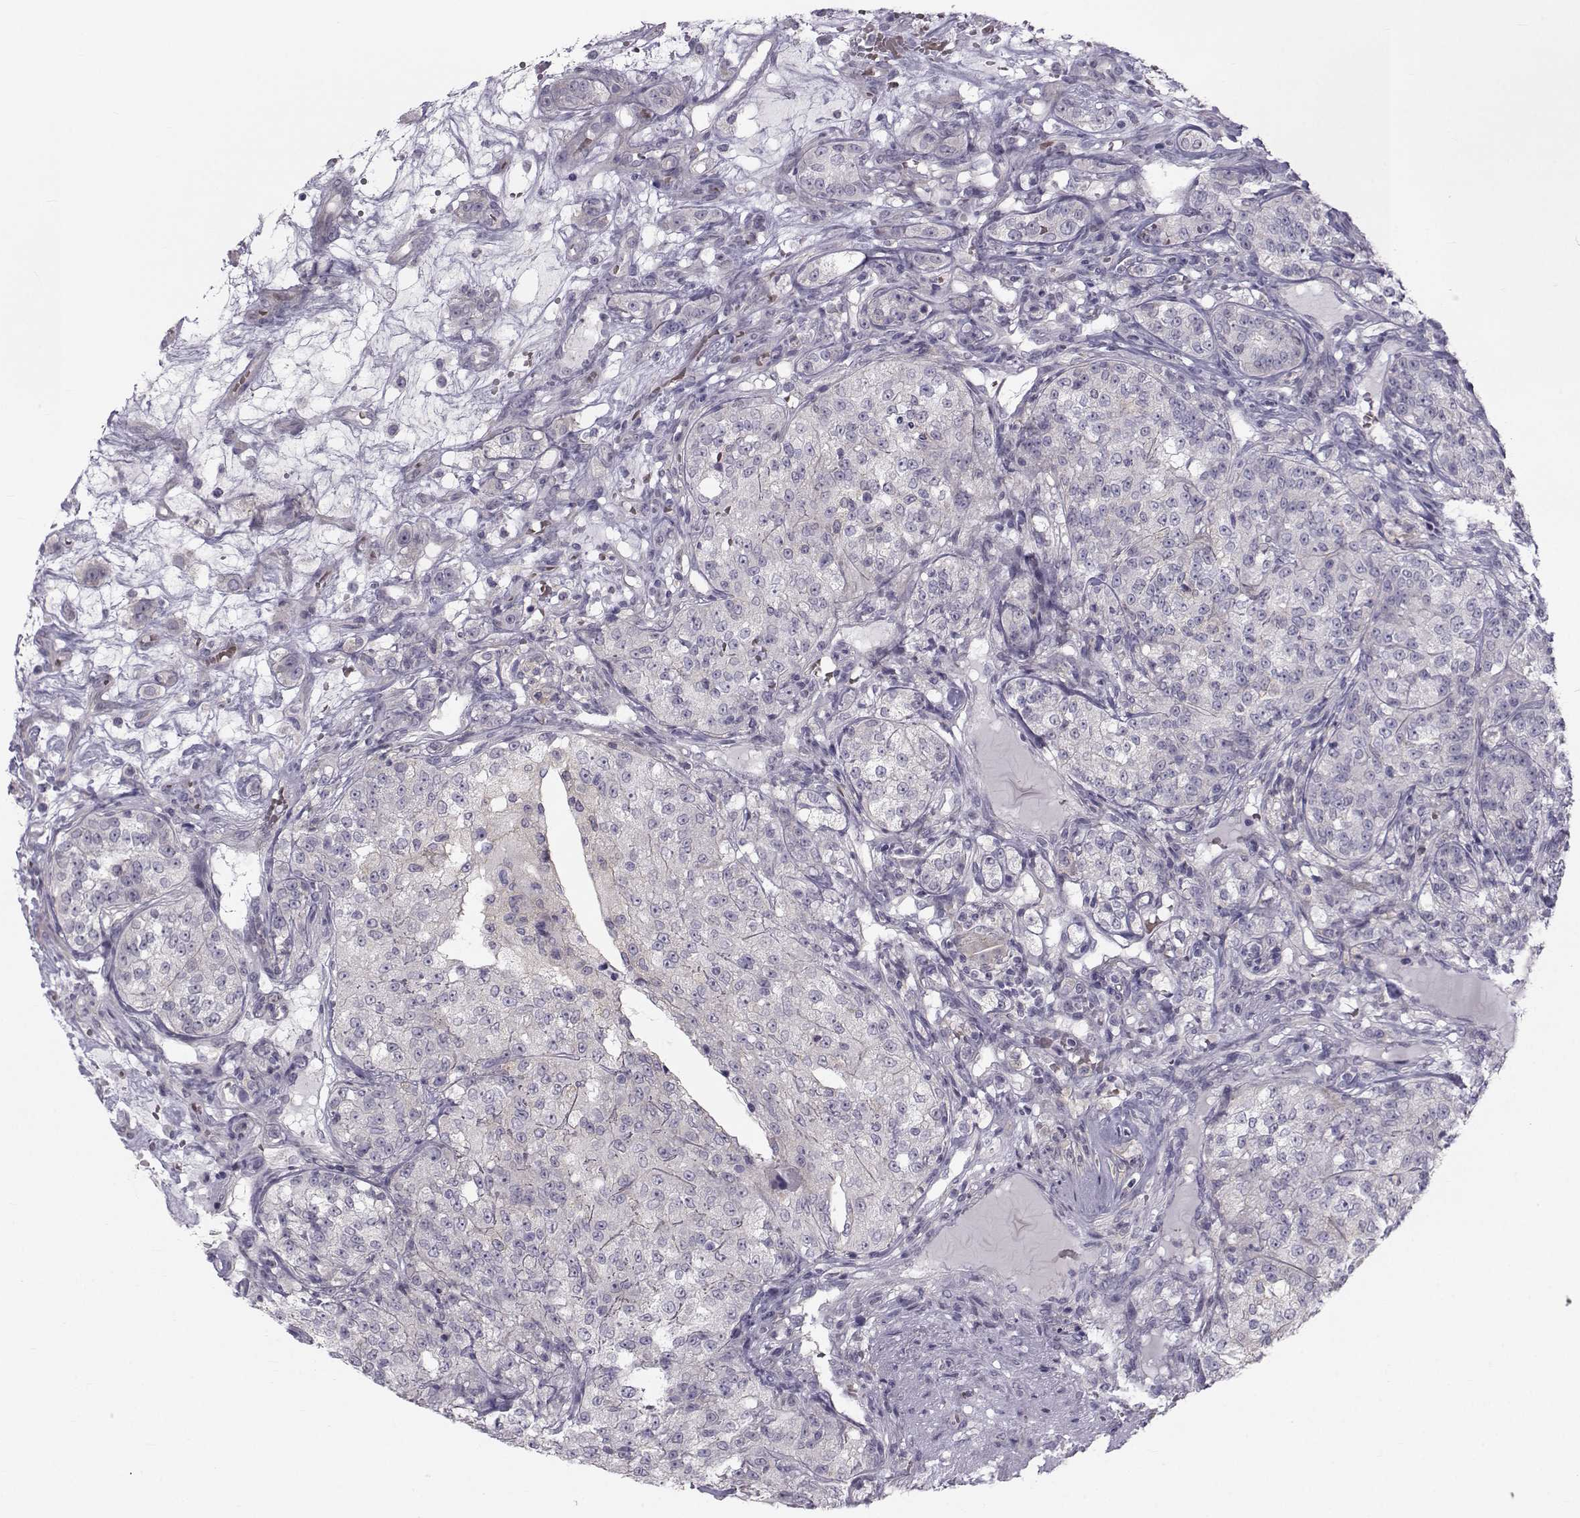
{"staining": {"intensity": "negative", "quantity": "none", "location": "none"}, "tissue": "renal cancer", "cell_type": "Tumor cells", "image_type": "cancer", "snomed": [{"axis": "morphology", "description": "Adenocarcinoma, NOS"}, {"axis": "topography", "description": "Kidney"}], "caption": "Immunohistochemistry (IHC) of adenocarcinoma (renal) displays no staining in tumor cells. (Immunohistochemistry (IHC), brightfield microscopy, high magnification).", "gene": "GARIN3", "patient": {"sex": "female", "age": 63}}